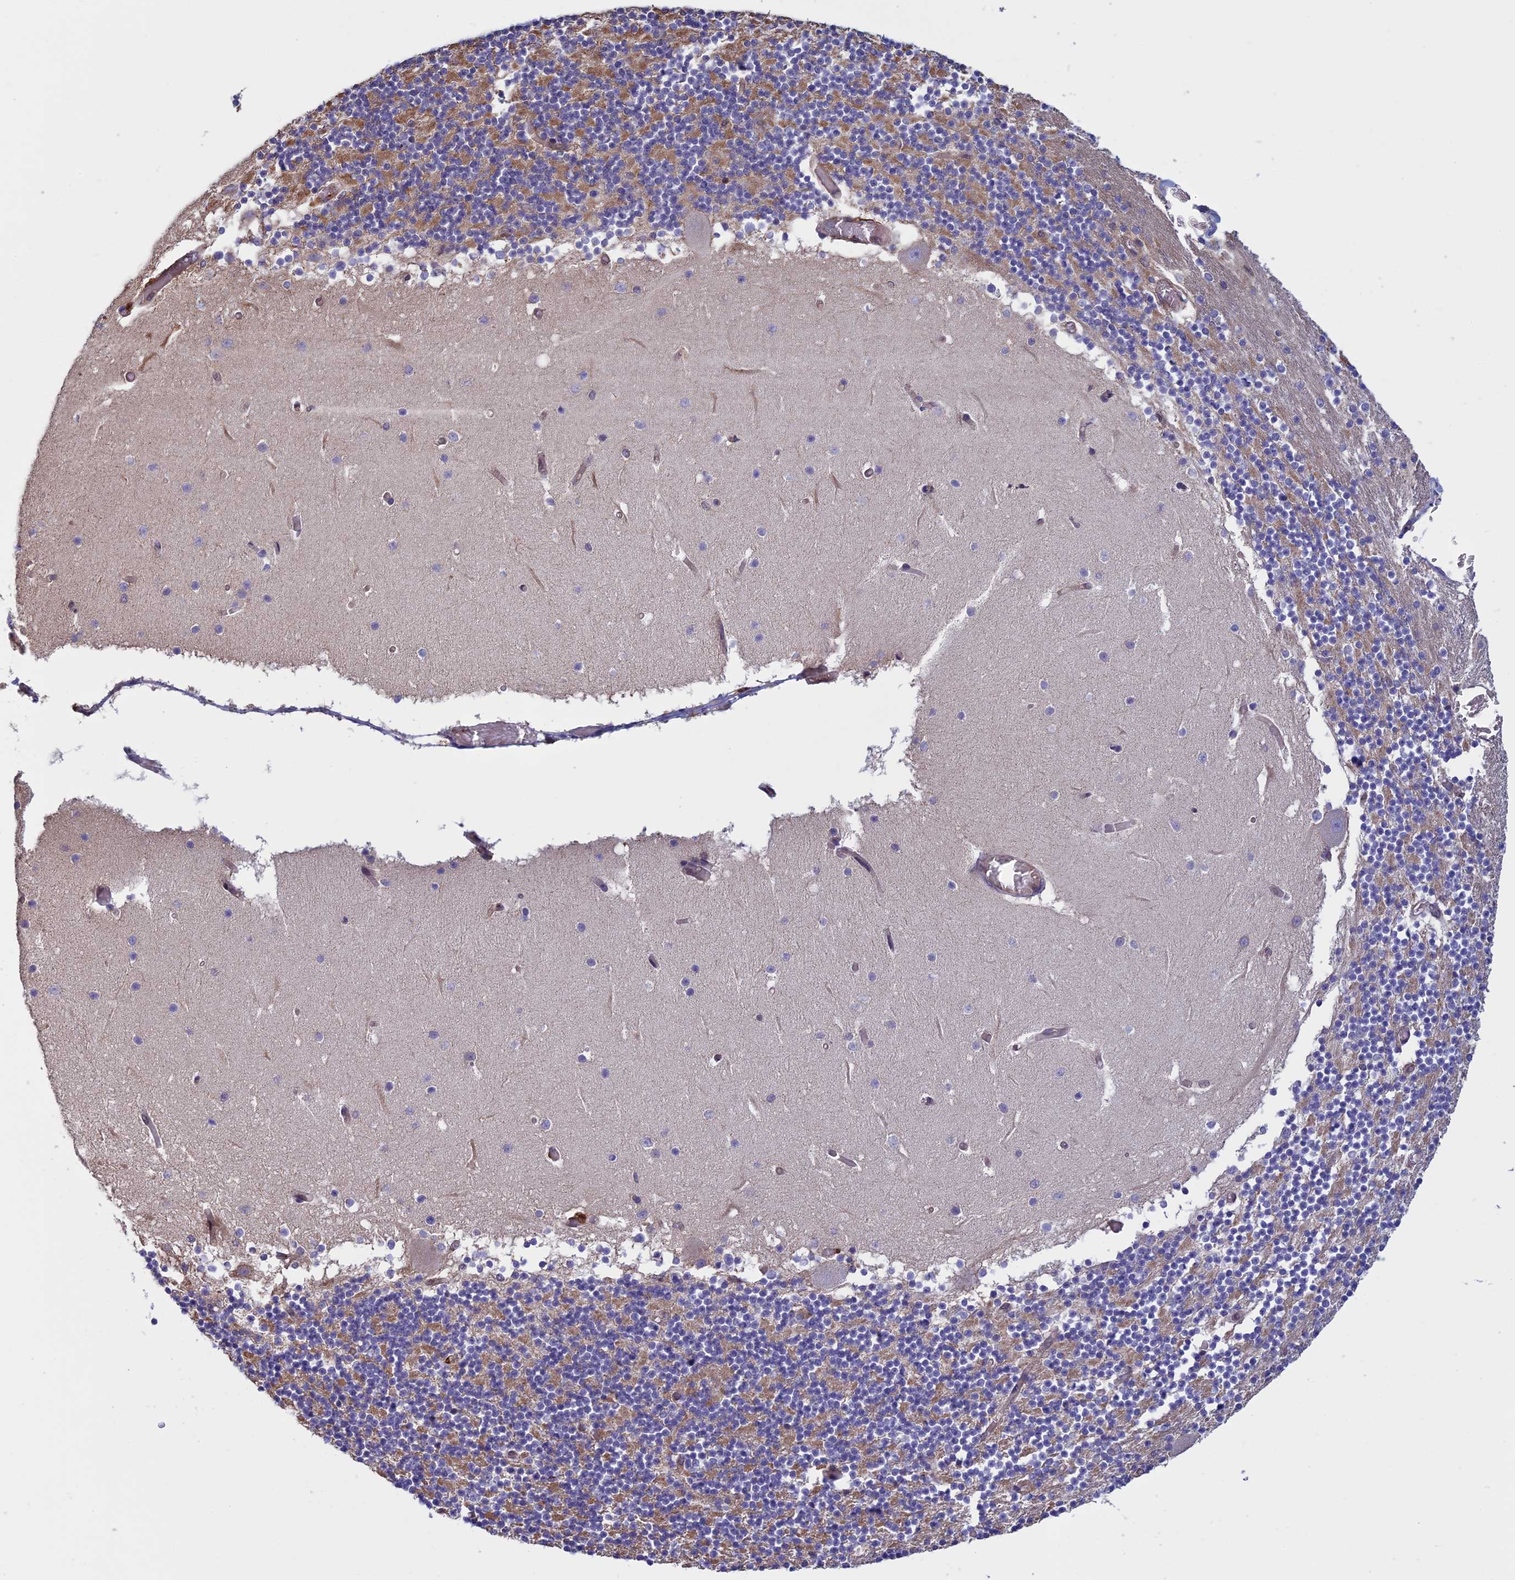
{"staining": {"intensity": "negative", "quantity": "none", "location": "none"}, "tissue": "cerebellum", "cell_type": "Cells in granular layer", "image_type": "normal", "snomed": [{"axis": "morphology", "description": "Normal tissue, NOS"}, {"axis": "topography", "description": "Cerebellum"}], "caption": "Cells in granular layer show no significant protein positivity in unremarkable cerebellum.", "gene": "ARHGAP18", "patient": {"sex": "female", "age": 28}}